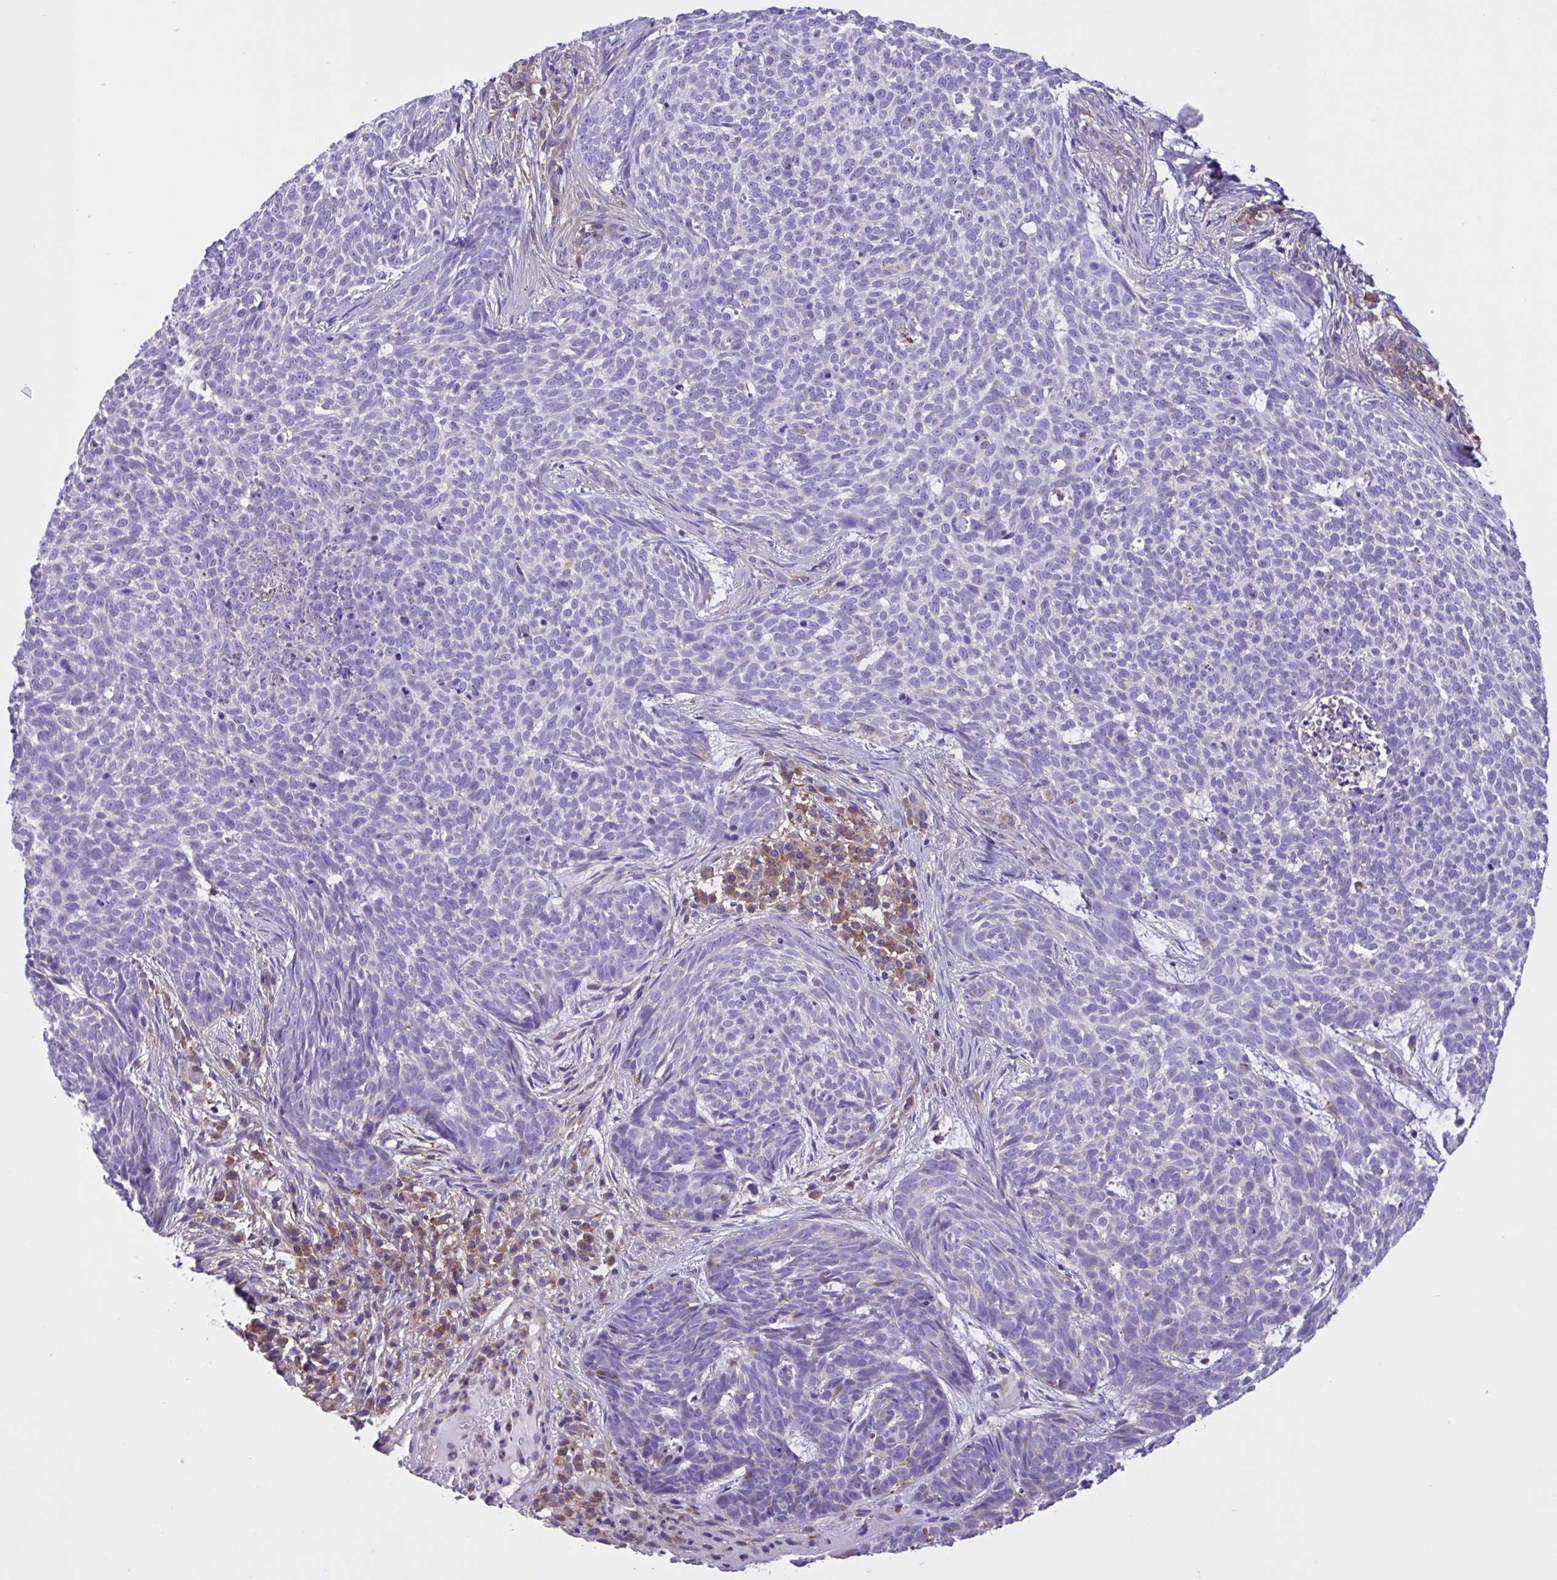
{"staining": {"intensity": "negative", "quantity": "none", "location": "none"}, "tissue": "skin cancer", "cell_type": "Tumor cells", "image_type": "cancer", "snomed": [{"axis": "morphology", "description": "Basal cell carcinoma"}, {"axis": "topography", "description": "Skin"}], "caption": "IHC of skin cancer displays no expression in tumor cells.", "gene": "OR51M1", "patient": {"sex": "female", "age": 93}}